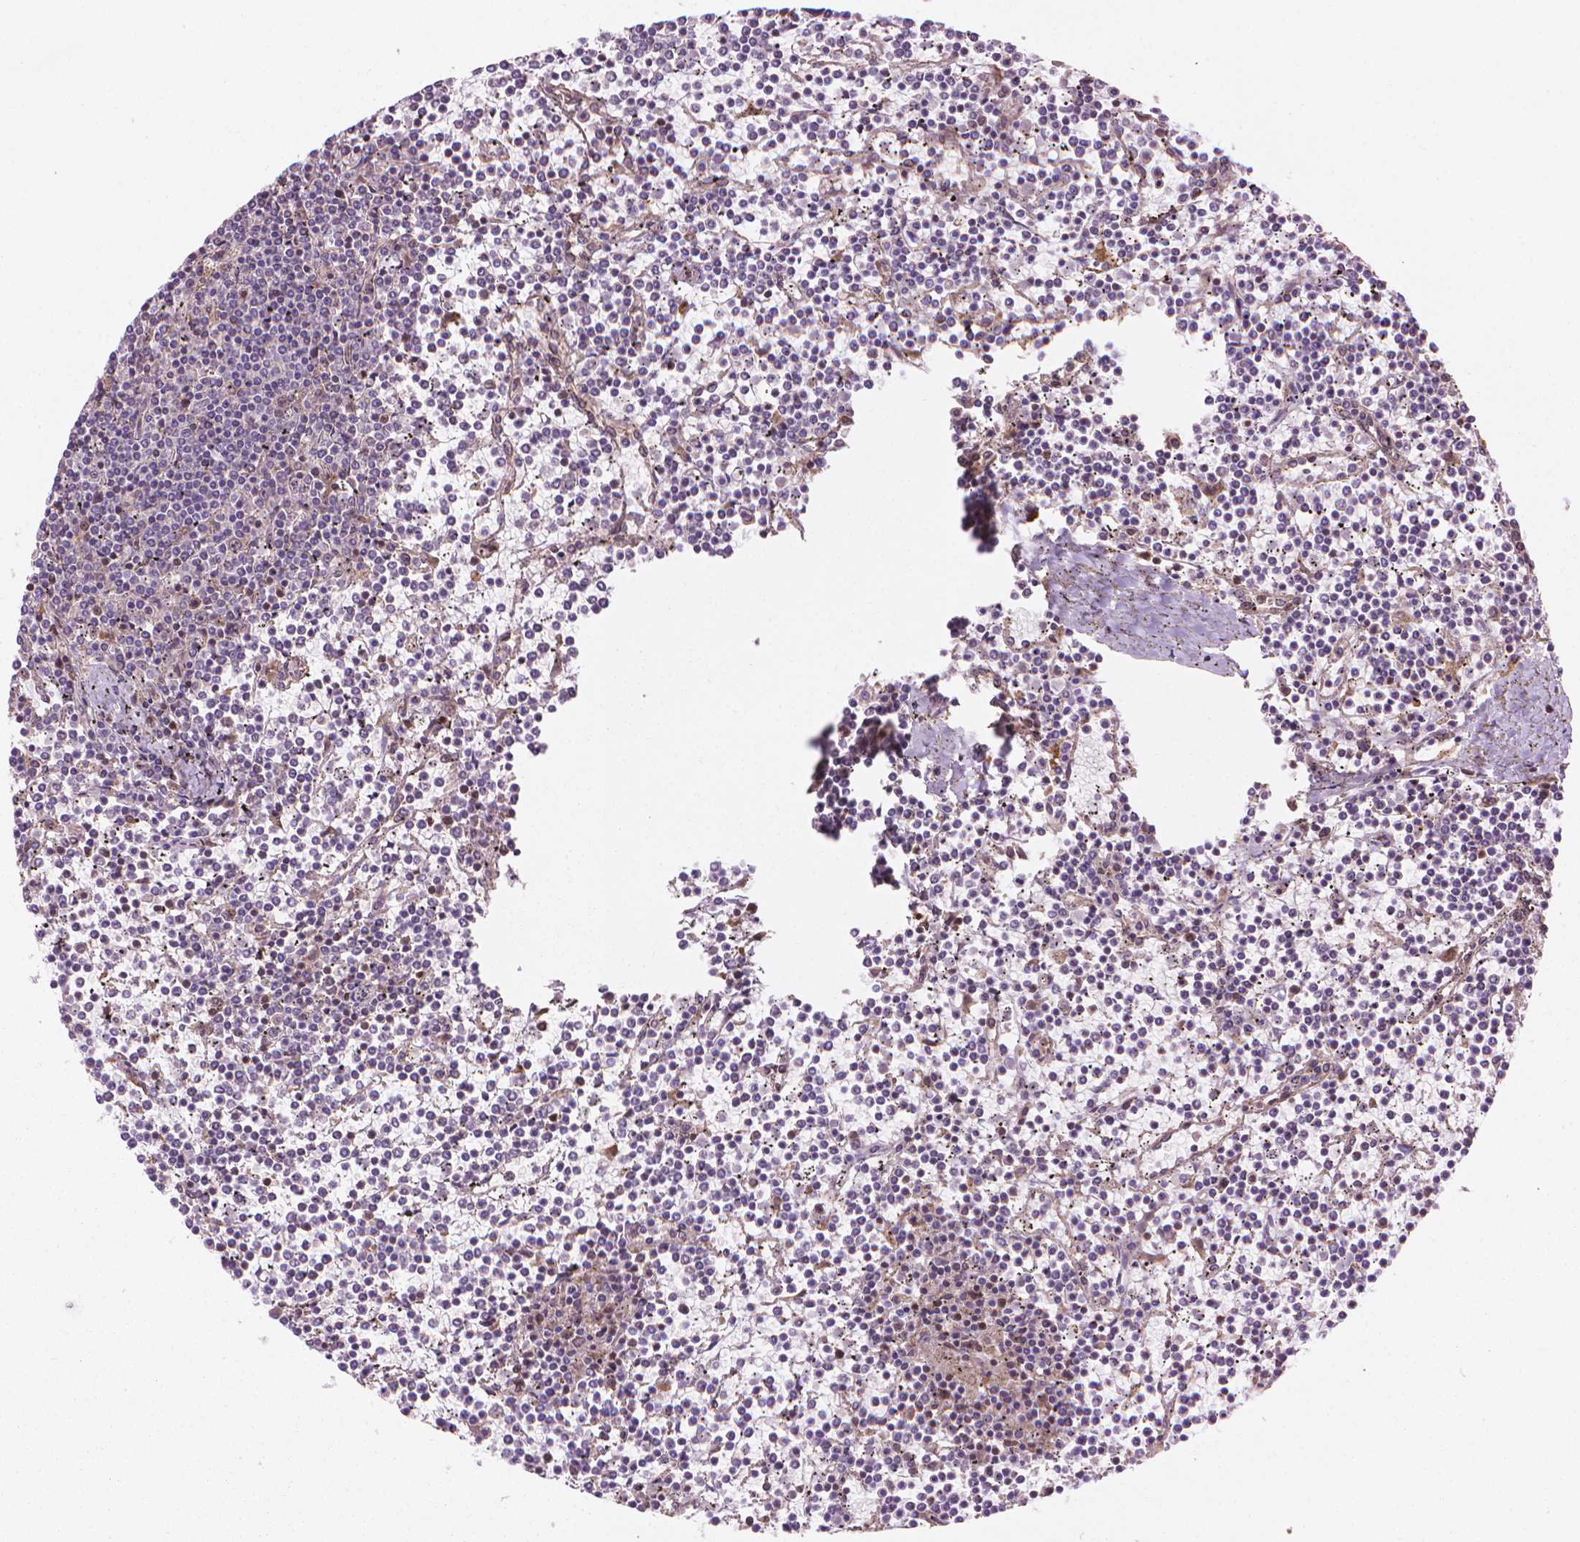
{"staining": {"intensity": "negative", "quantity": "none", "location": "none"}, "tissue": "lymphoma", "cell_type": "Tumor cells", "image_type": "cancer", "snomed": [{"axis": "morphology", "description": "Malignant lymphoma, non-Hodgkin's type, Low grade"}, {"axis": "topography", "description": "Spleen"}], "caption": "Tumor cells are negative for brown protein staining in lymphoma.", "gene": "SMC2", "patient": {"sex": "female", "age": 19}}